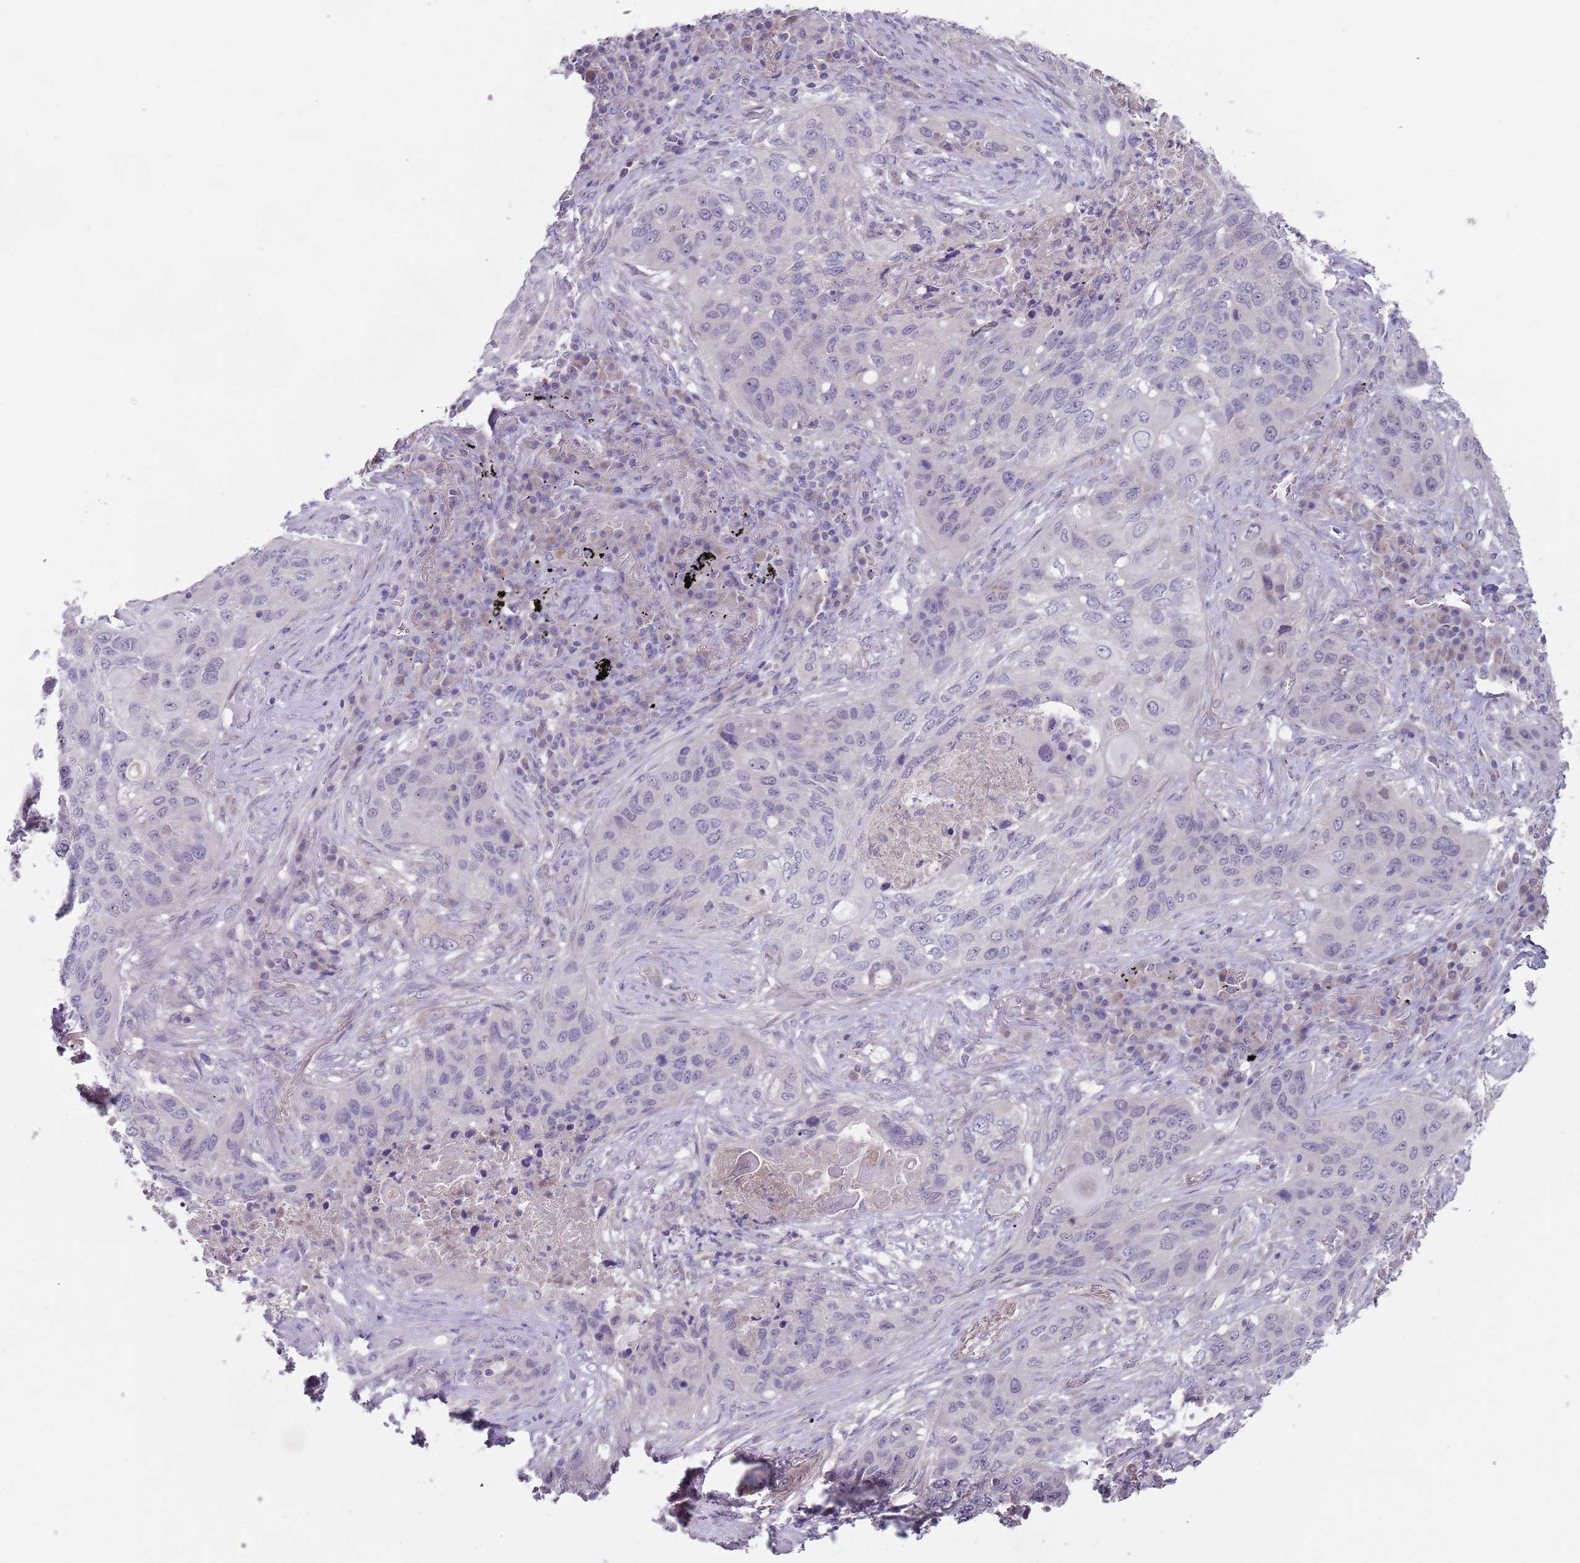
{"staining": {"intensity": "negative", "quantity": "none", "location": "none"}, "tissue": "lung cancer", "cell_type": "Tumor cells", "image_type": "cancer", "snomed": [{"axis": "morphology", "description": "Squamous cell carcinoma, NOS"}, {"axis": "topography", "description": "Lung"}], "caption": "Lung squamous cell carcinoma was stained to show a protein in brown. There is no significant positivity in tumor cells.", "gene": "PRAC1", "patient": {"sex": "female", "age": 63}}